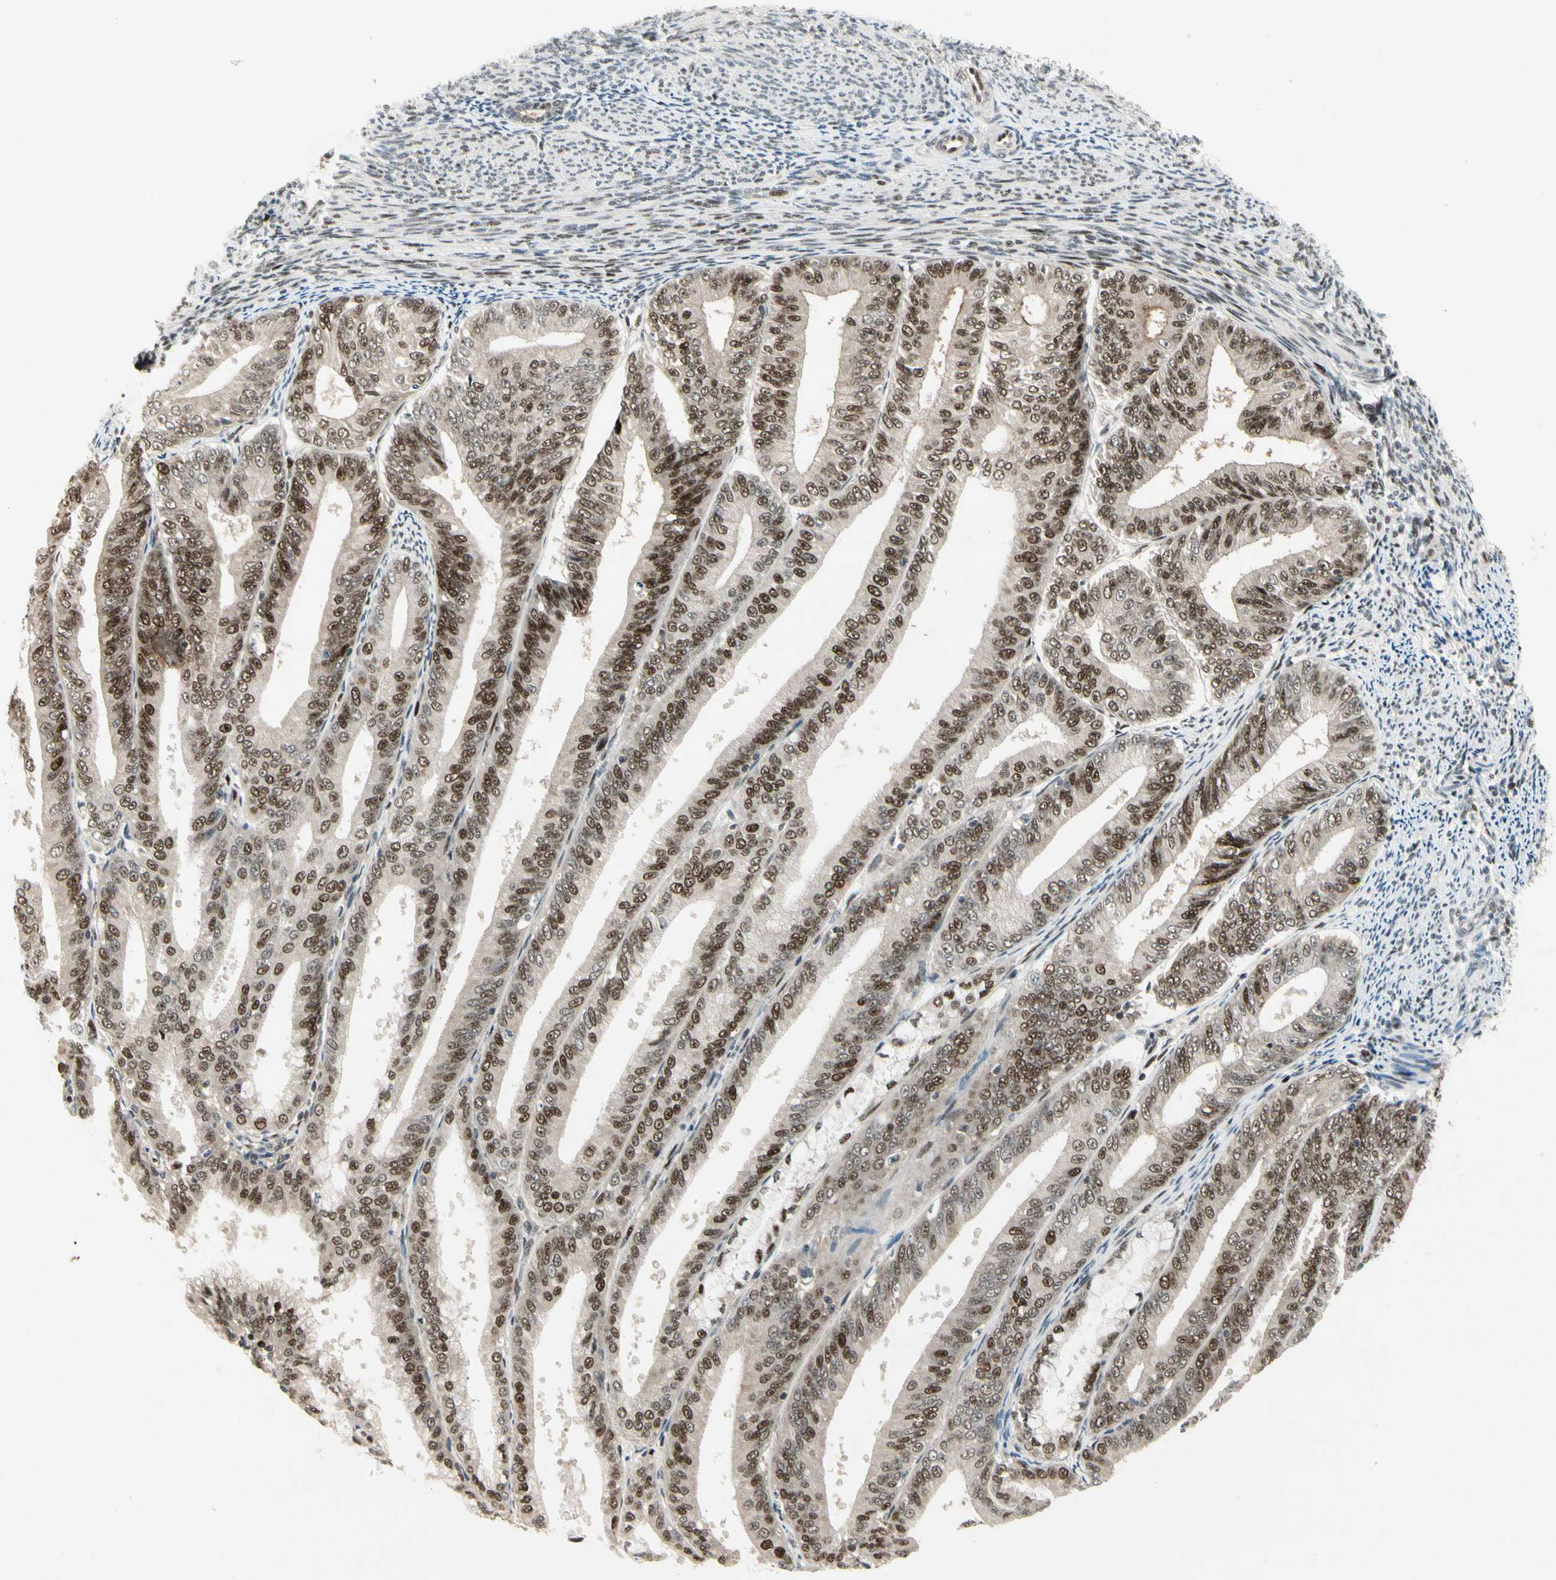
{"staining": {"intensity": "strong", "quantity": ">75%", "location": "nuclear"}, "tissue": "endometrial cancer", "cell_type": "Tumor cells", "image_type": "cancer", "snomed": [{"axis": "morphology", "description": "Adenocarcinoma, NOS"}, {"axis": "topography", "description": "Endometrium"}], "caption": "This image shows endometrial cancer (adenocarcinoma) stained with IHC to label a protein in brown. The nuclear of tumor cells show strong positivity for the protein. Nuclei are counter-stained blue.", "gene": "CDK11A", "patient": {"sex": "female", "age": 63}}